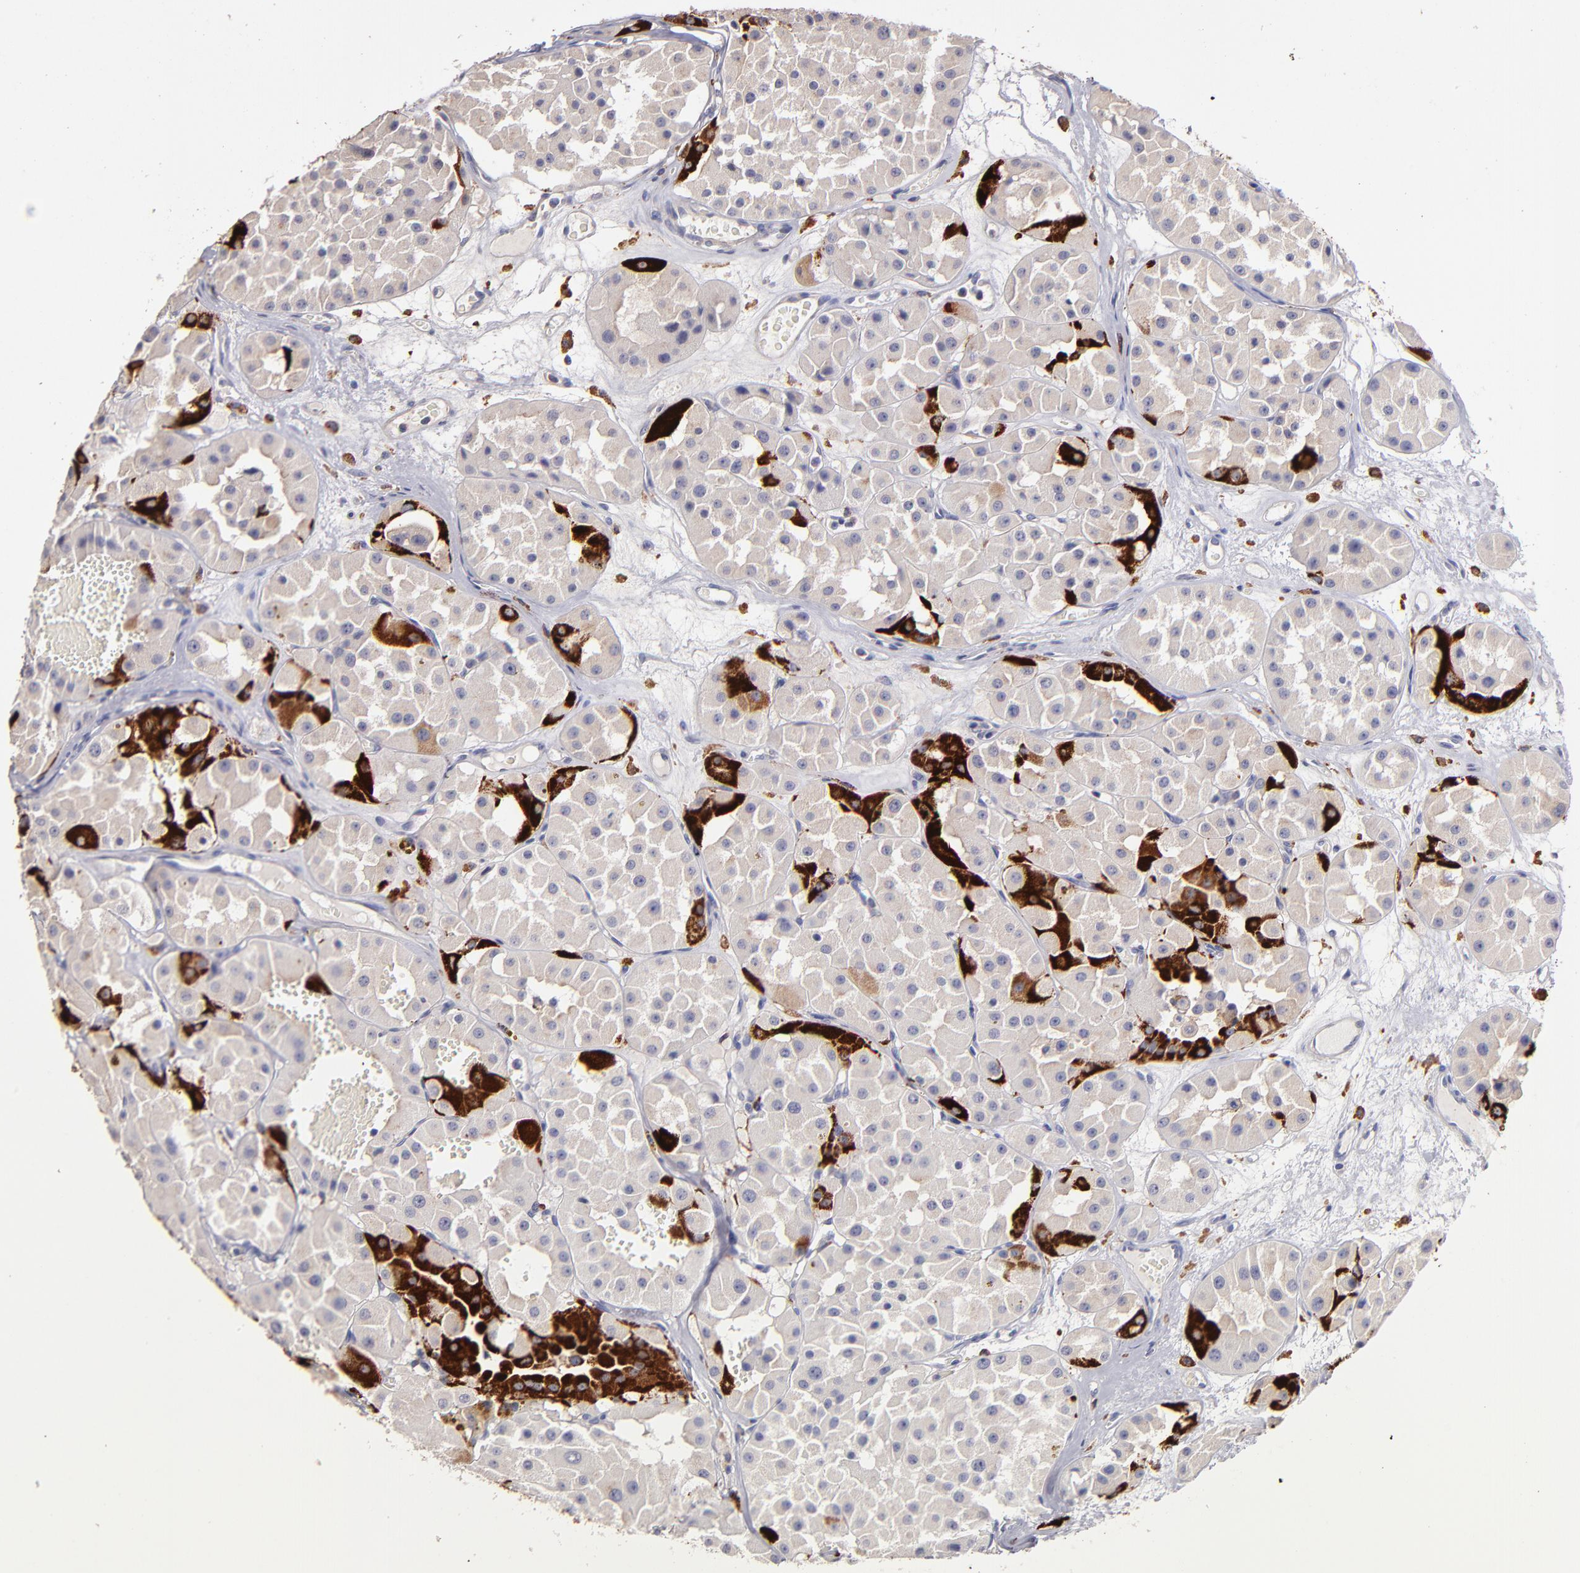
{"staining": {"intensity": "strong", "quantity": "<25%", "location": "cytoplasmic/membranous"}, "tissue": "renal cancer", "cell_type": "Tumor cells", "image_type": "cancer", "snomed": [{"axis": "morphology", "description": "Adenocarcinoma, uncertain malignant potential"}, {"axis": "topography", "description": "Kidney"}], "caption": "Brown immunohistochemical staining in renal cancer (adenocarcinoma,  uncertain malignant potential) reveals strong cytoplasmic/membranous expression in about <25% of tumor cells.", "gene": "GLDC", "patient": {"sex": "male", "age": 63}}